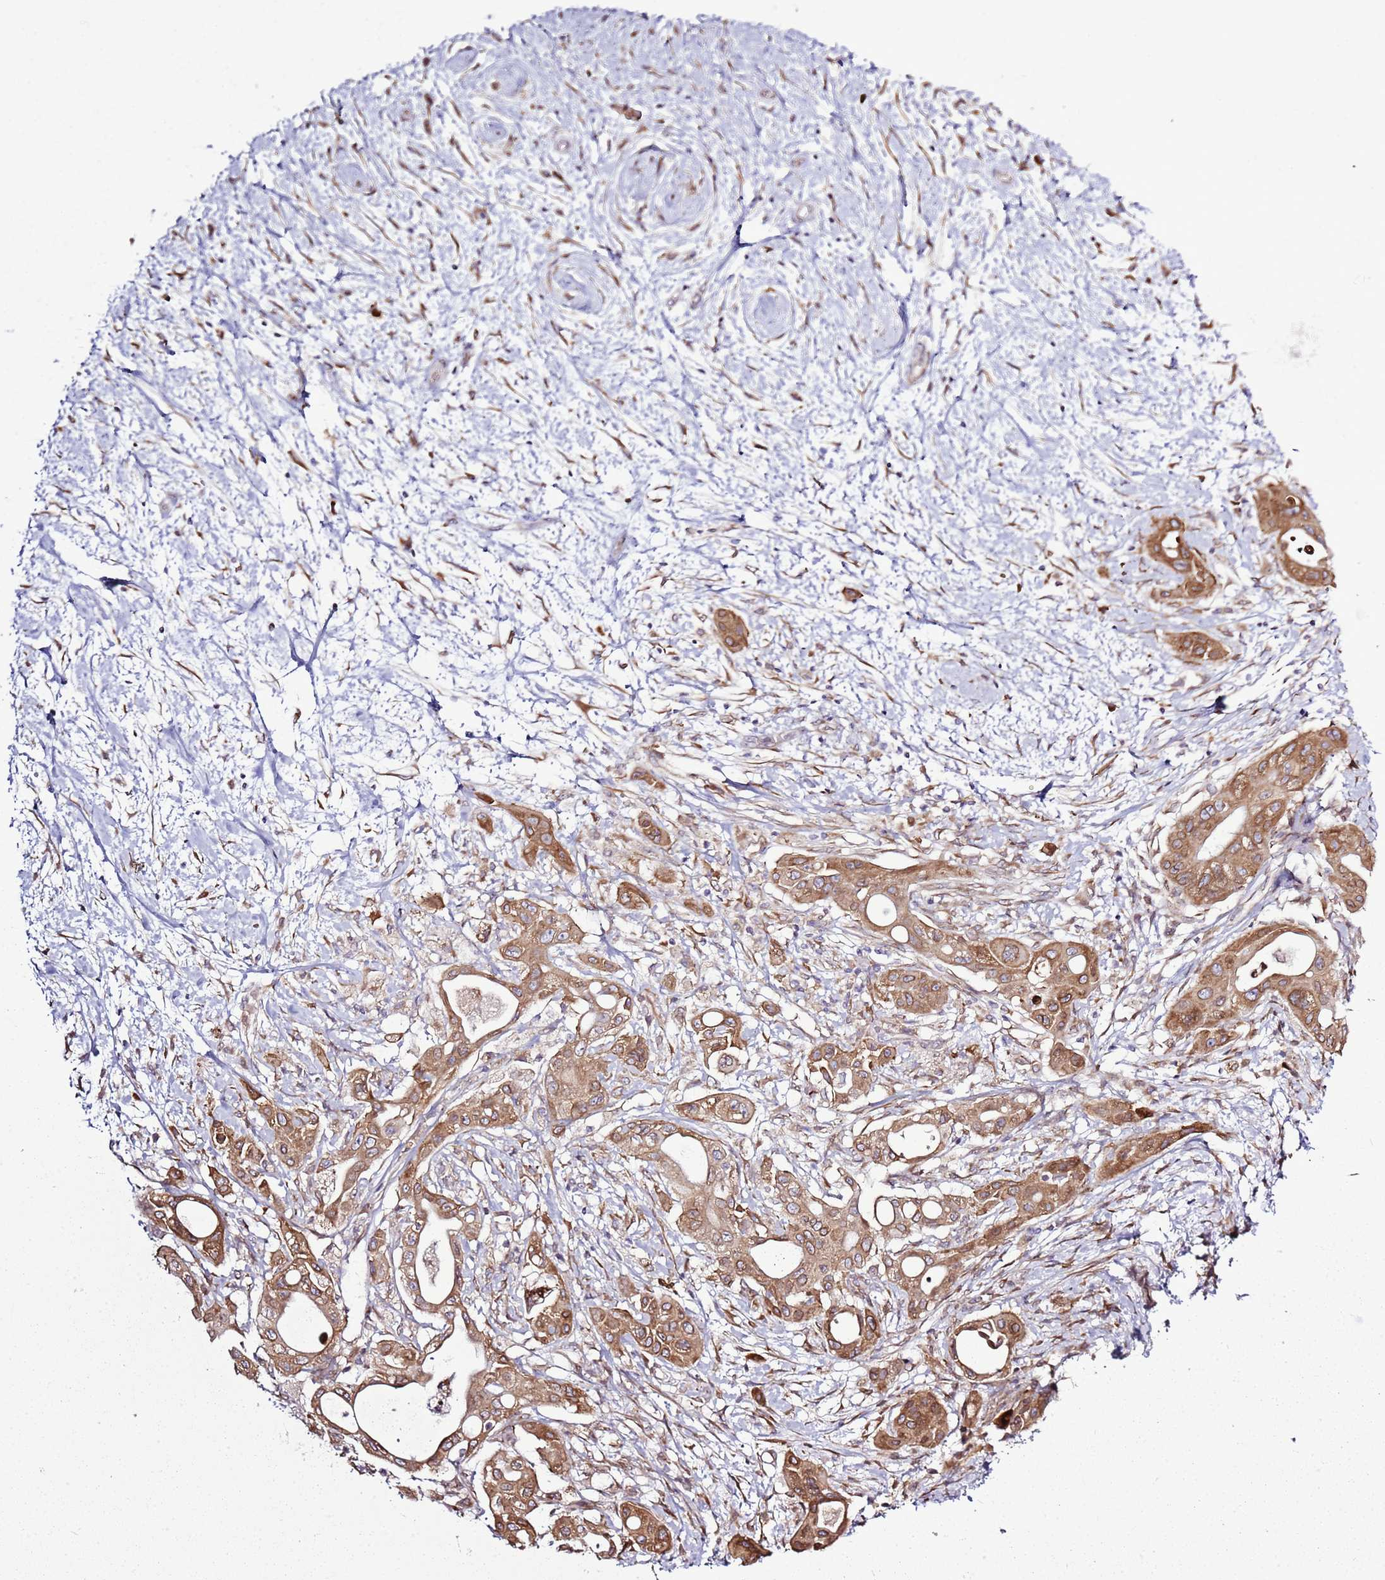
{"staining": {"intensity": "moderate", "quantity": ">75%", "location": "cytoplasmic/membranous"}, "tissue": "pancreatic cancer", "cell_type": "Tumor cells", "image_type": "cancer", "snomed": [{"axis": "morphology", "description": "Adenocarcinoma, NOS"}, {"axis": "topography", "description": "Pancreas"}], "caption": "Immunohistochemical staining of human adenocarcinoma (pancreatic) shows moderate cytoplasmic/membranous protein positivity in approximately >75% of tumor cells. (IHC, brightfield microscopy, high magnification).", "gene": "TMED10", "patient": {"sex": "male", "age": 68}}